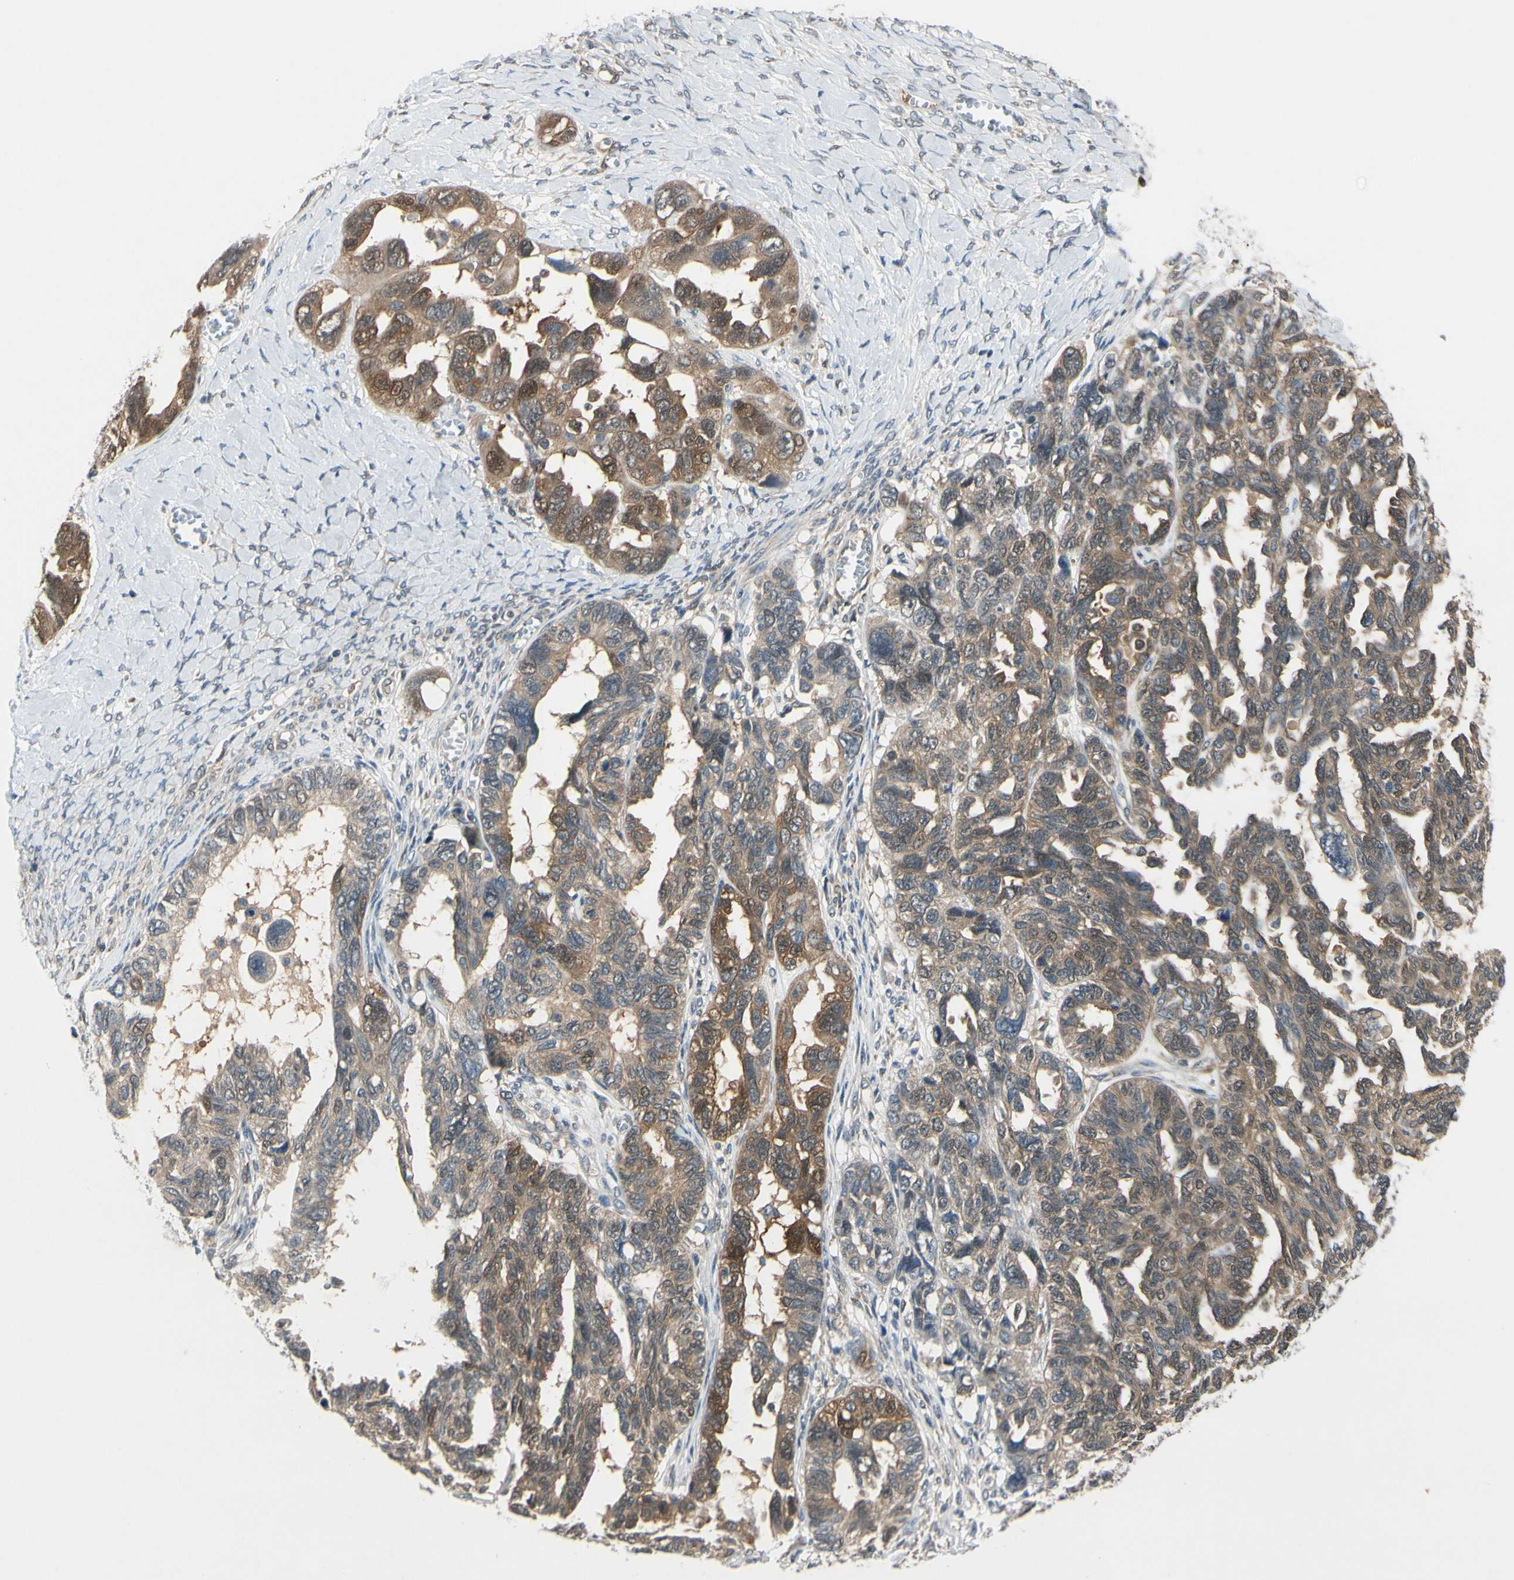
{"staining": {"intensity": "moderate", "quantity": "25%-75%", "location": "cytoplasmic/membranous,nuclear"}, "tissue": "ovarian cancer", "cell_type": "Tumor cells", "image_type": "cancer", "snomed": [{"axis": "morphology", "description": "Cystadenocarcinoma, serous, NOS"}, {"axis": "topography", "description": "Ovary"}], "caption": "Human ovarian cancer (serous cystadenocarcinoma) stained for a protein (brown) demonstrates moderate cytoplasmic/membranous and nuclear positive staining in approximately 25%-75% of tumor cells.", "gene": "RASGRF1", "patient": {"sex": "female", "age": 79}}